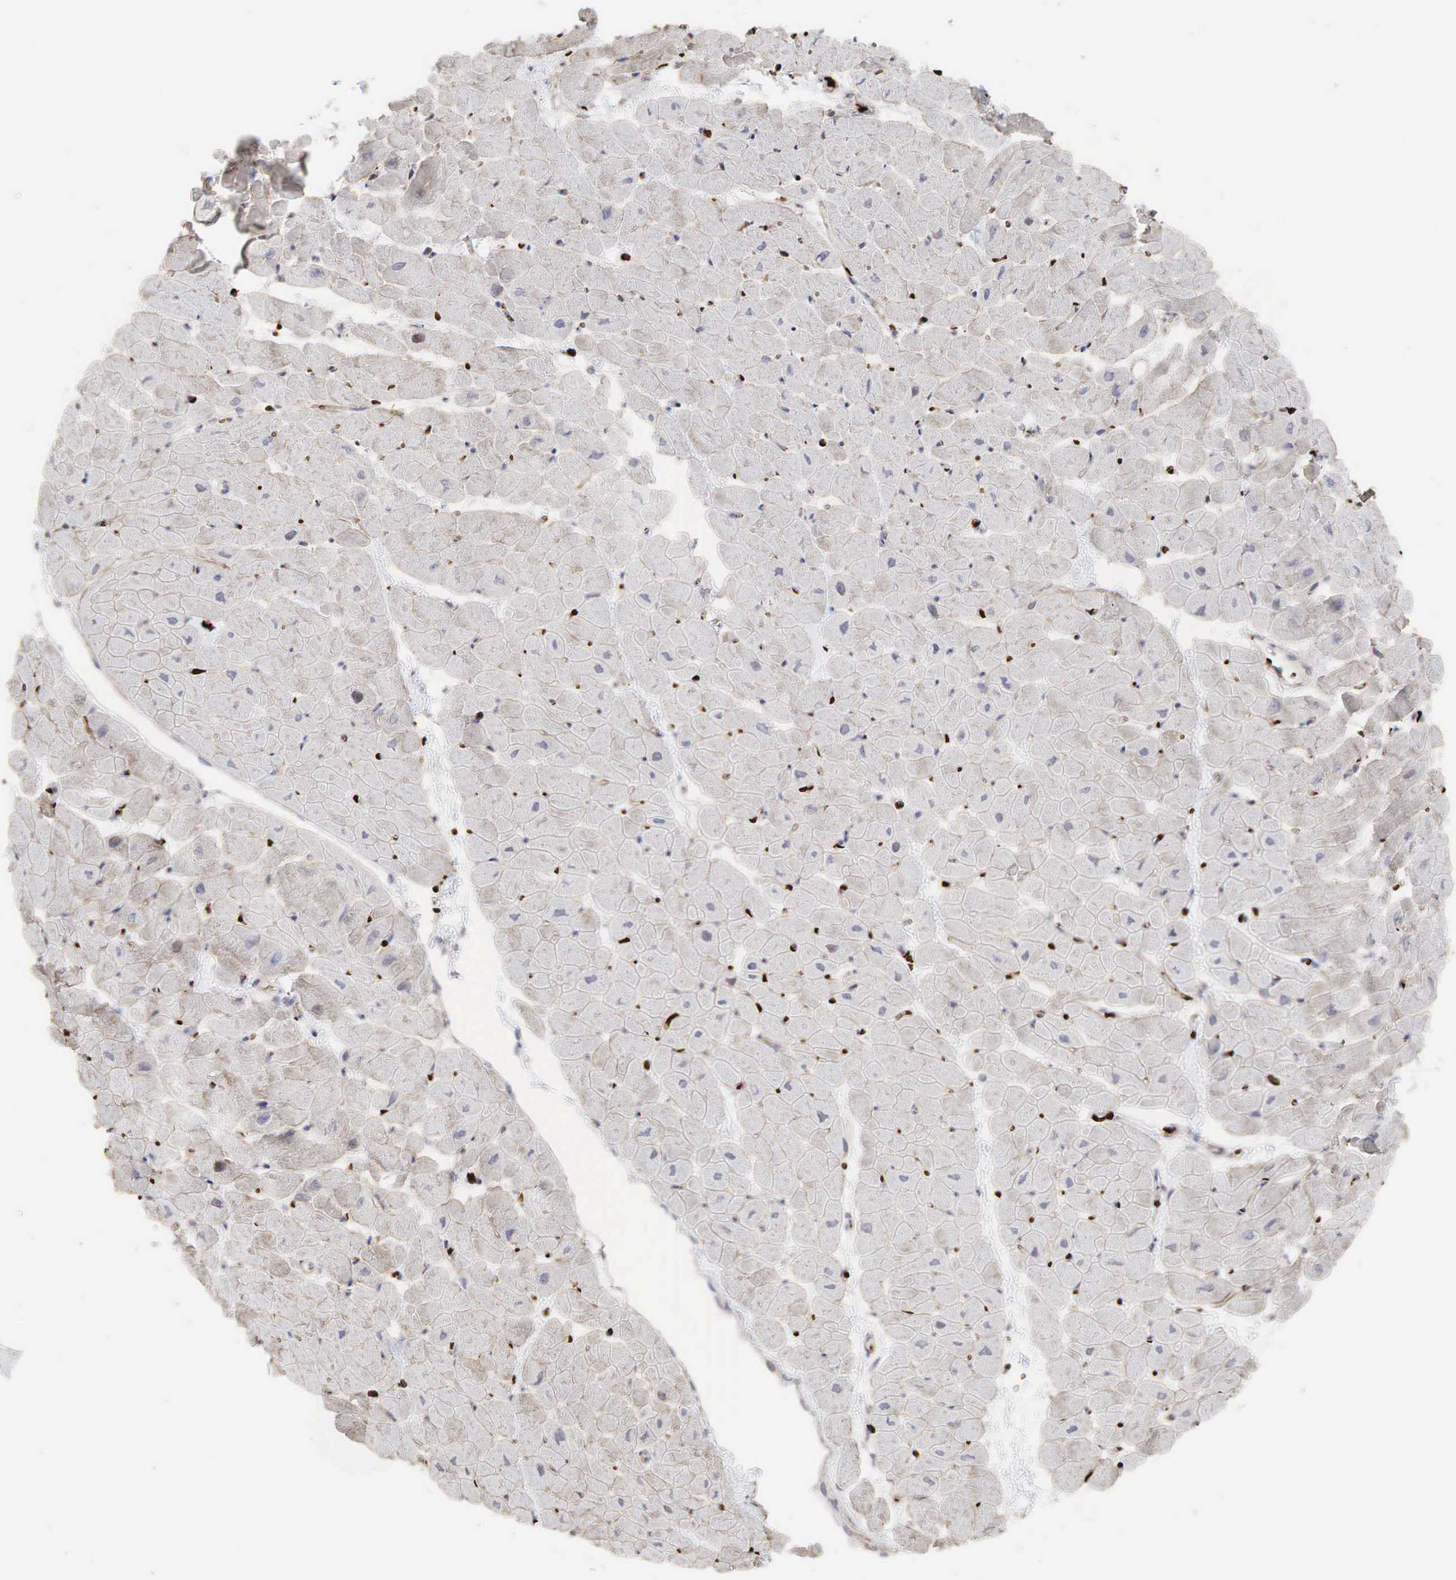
{"staining": {"intensity": "negative", "quantity": "none", "location": "none"}, "tissue": "heart muscle", "cell_type": "Cardiomyocytes", "image_type": "normal", "snomed": [{"axis": "morphology", "description": "Normal tissue, NOS"}, {"axis": "topography", "description": "Heart"}], "caption": "Heart muscle stained for a protein using IHC demonstrates no expression cardiomyocytes.", "gene": "PABPC5", "patient": {"sex": "male", "age": 45}}